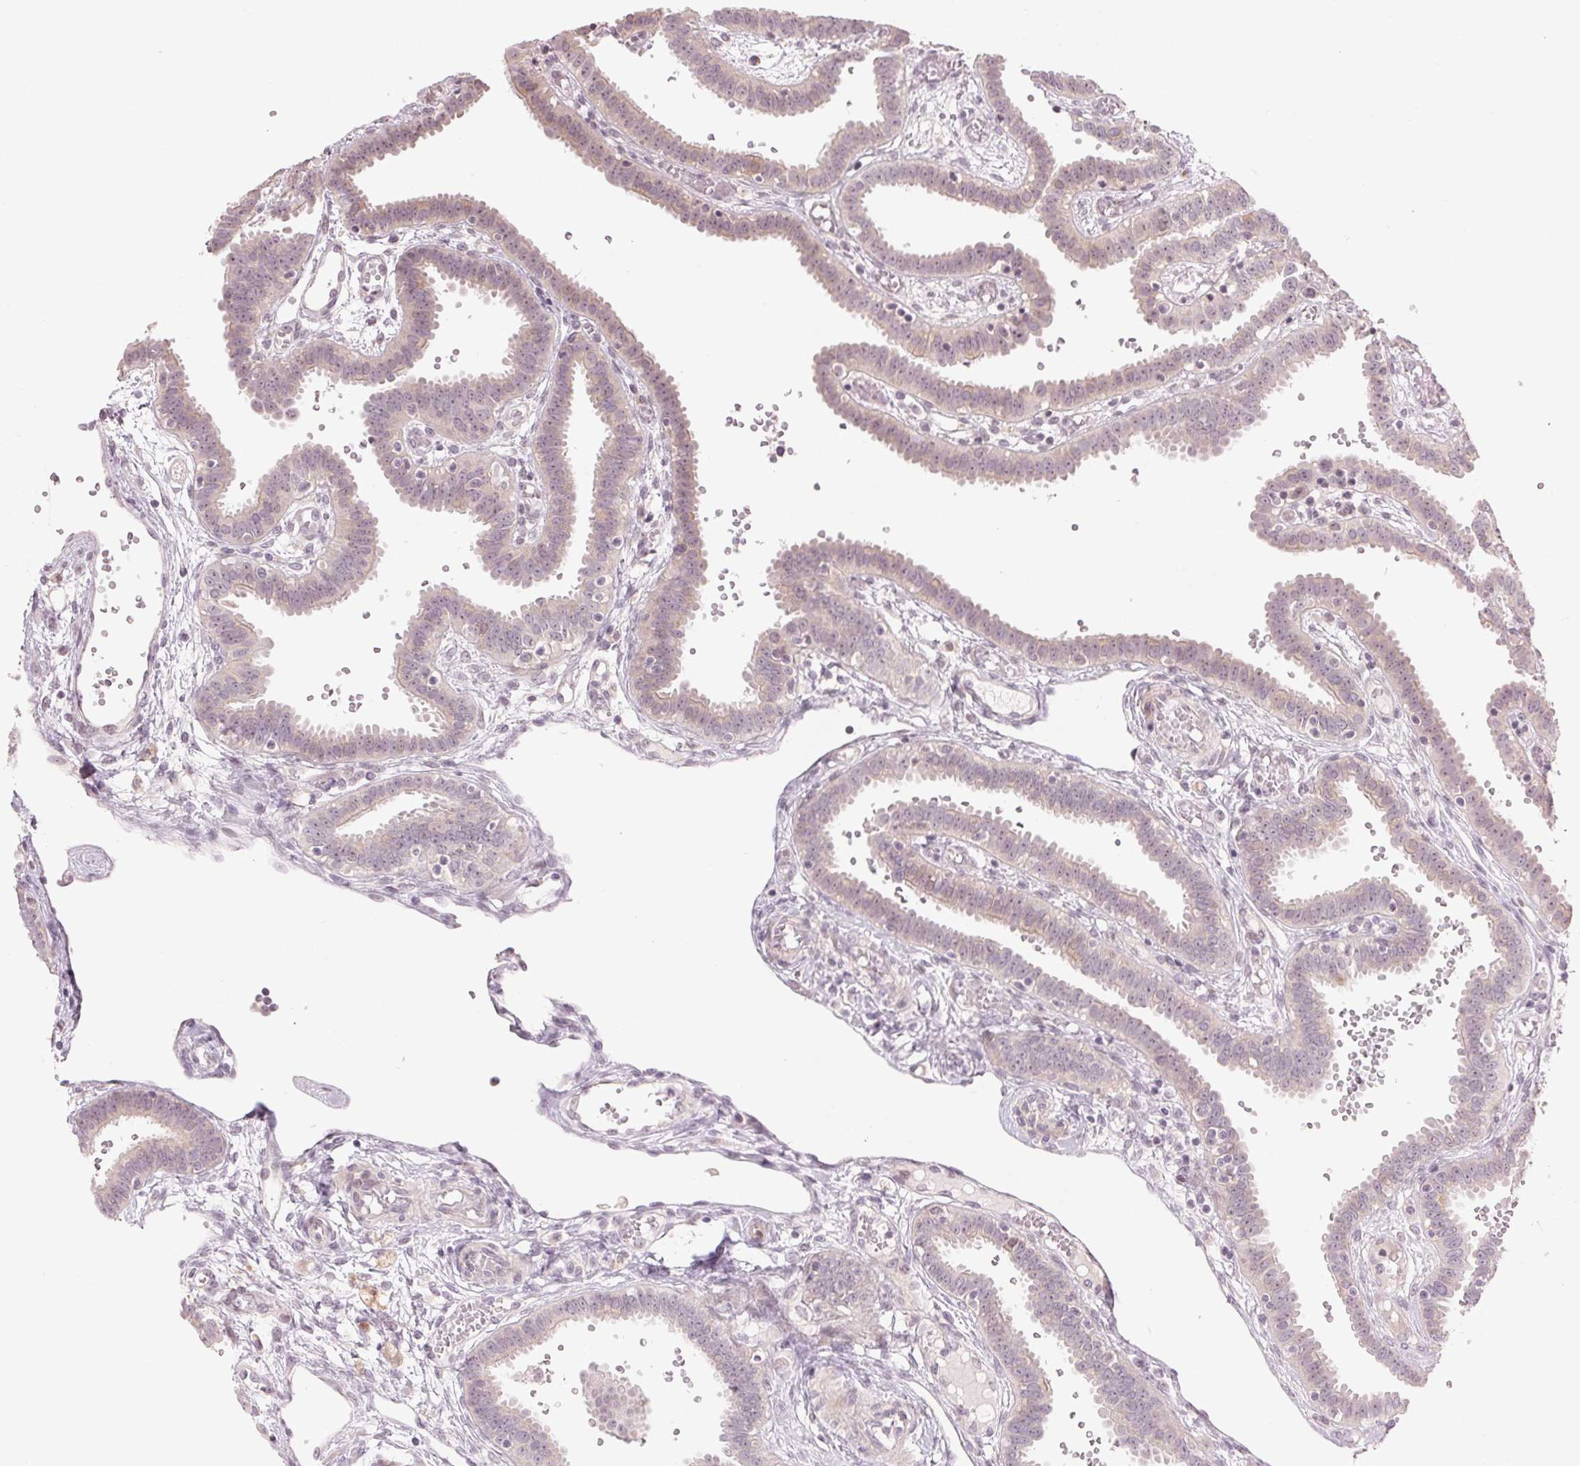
{"staining": {"intensity": "weak", "quantity": "<25%", "location": "cytoplasmic/membranous"}, "tissue": "fallopian tube", "cell_type": "Glandular cells", "image_type": "normal", "snomed": [{"axis": "morphology", "description": "Normal tissue, NOS"}, {"axis": "topography", "description": "Fallopian tube"}], "caption": "This is a histopathology image of immunohistochemistry staining of unremarkable fallopian tube, which shows no expression in glandular cells.", "gene": "TMED6", "patient": {"sex": "female", "age": 37}}